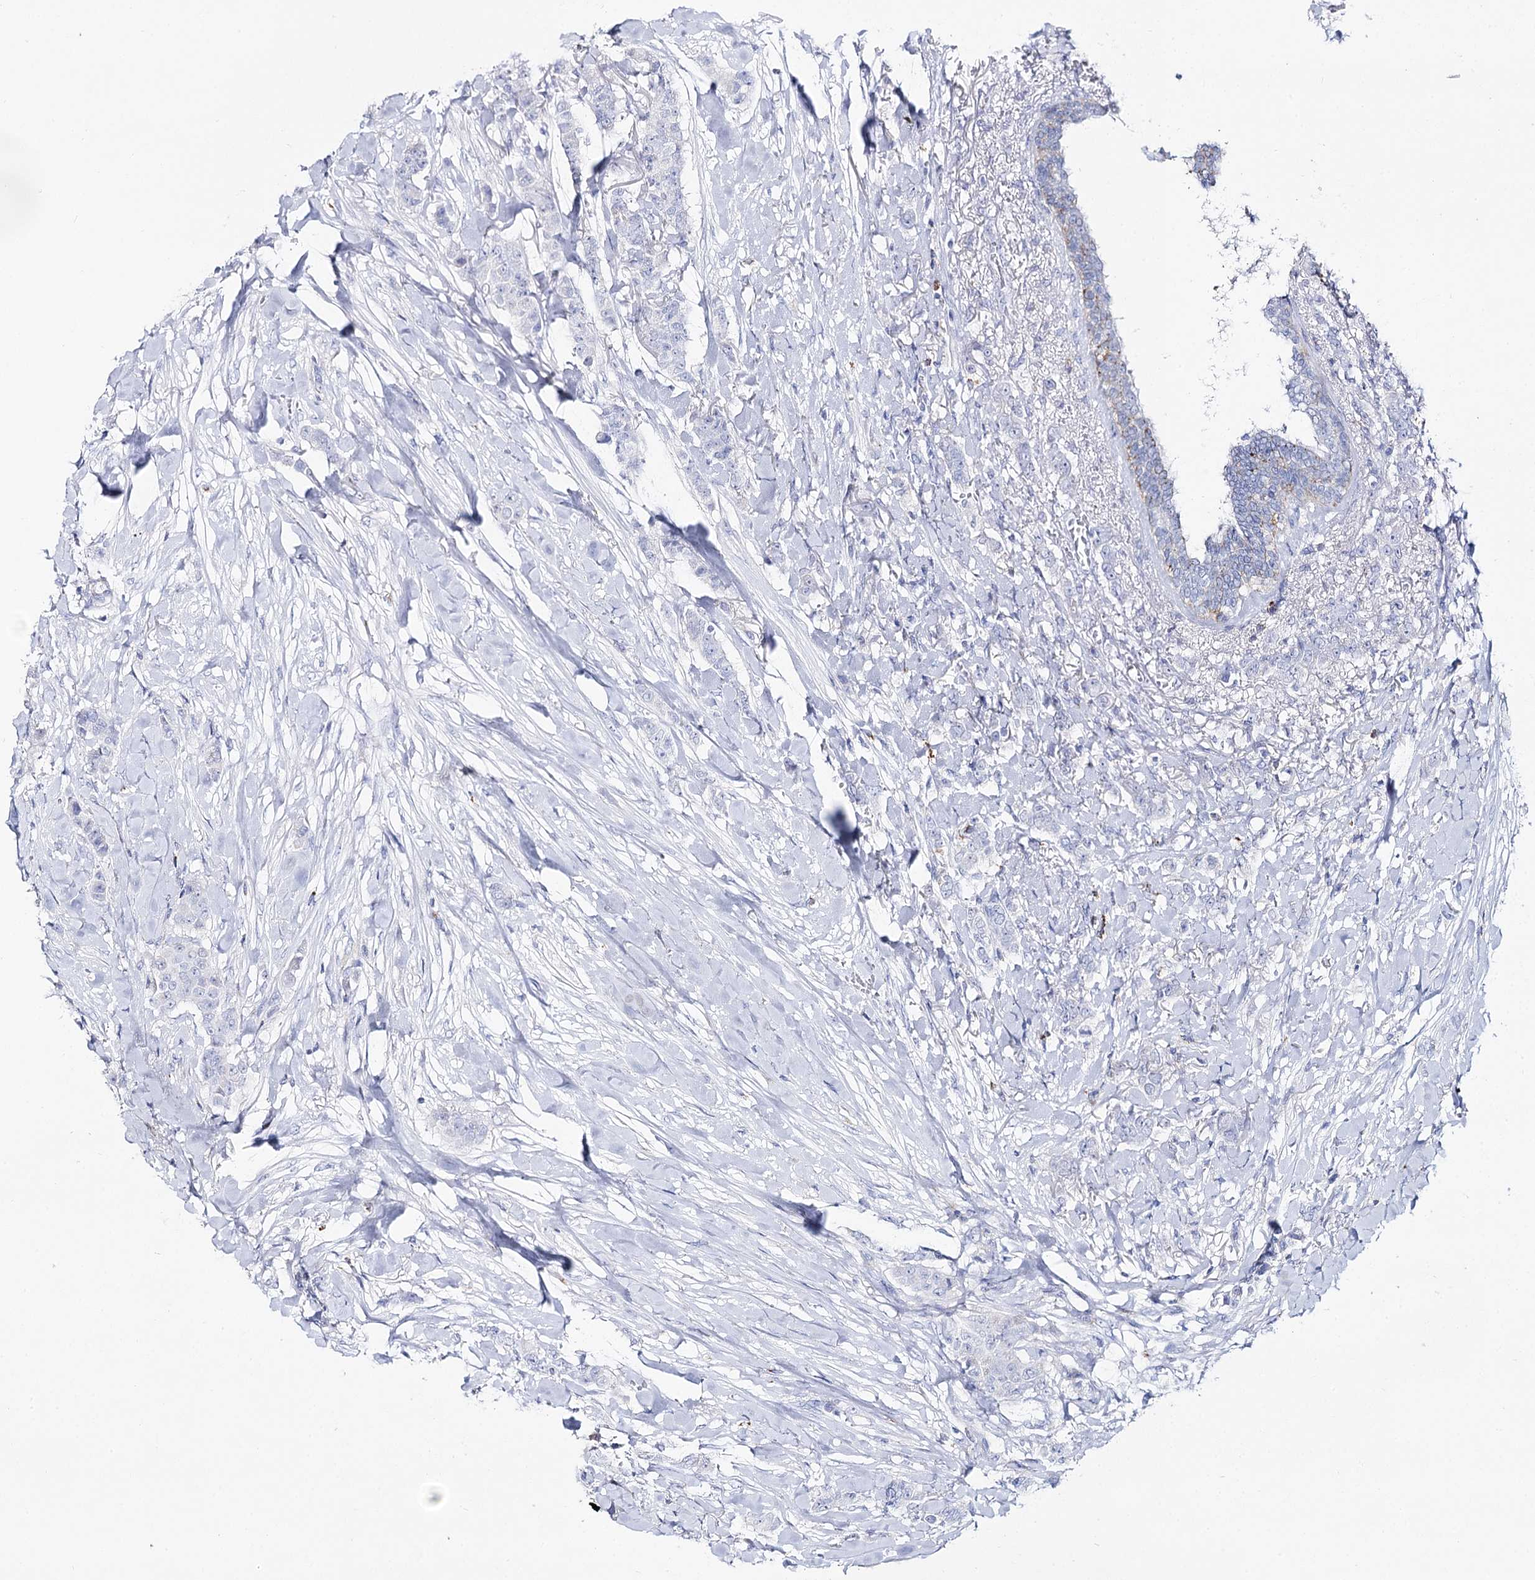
{"staining": {"intensity": "negative", "quantity": "none", "location": "none"}, "tissue": "breast cancer", "cell_type": "Tumor cells", "image_type": "cancer", "snomed": [{"axis": "morphology", "description": "Duct carcinoma"}, {"axis": "topography", "description": "Breast"}], "caption": "Breast cancer (infiltrating ductal carcinoma) was stained to show a protein in brown. There is no significant positivity in tumor cells. Nuclei are stained in blue.", "gene": "SLC3A1", "patient": {"sex": "female", "age": 40}}